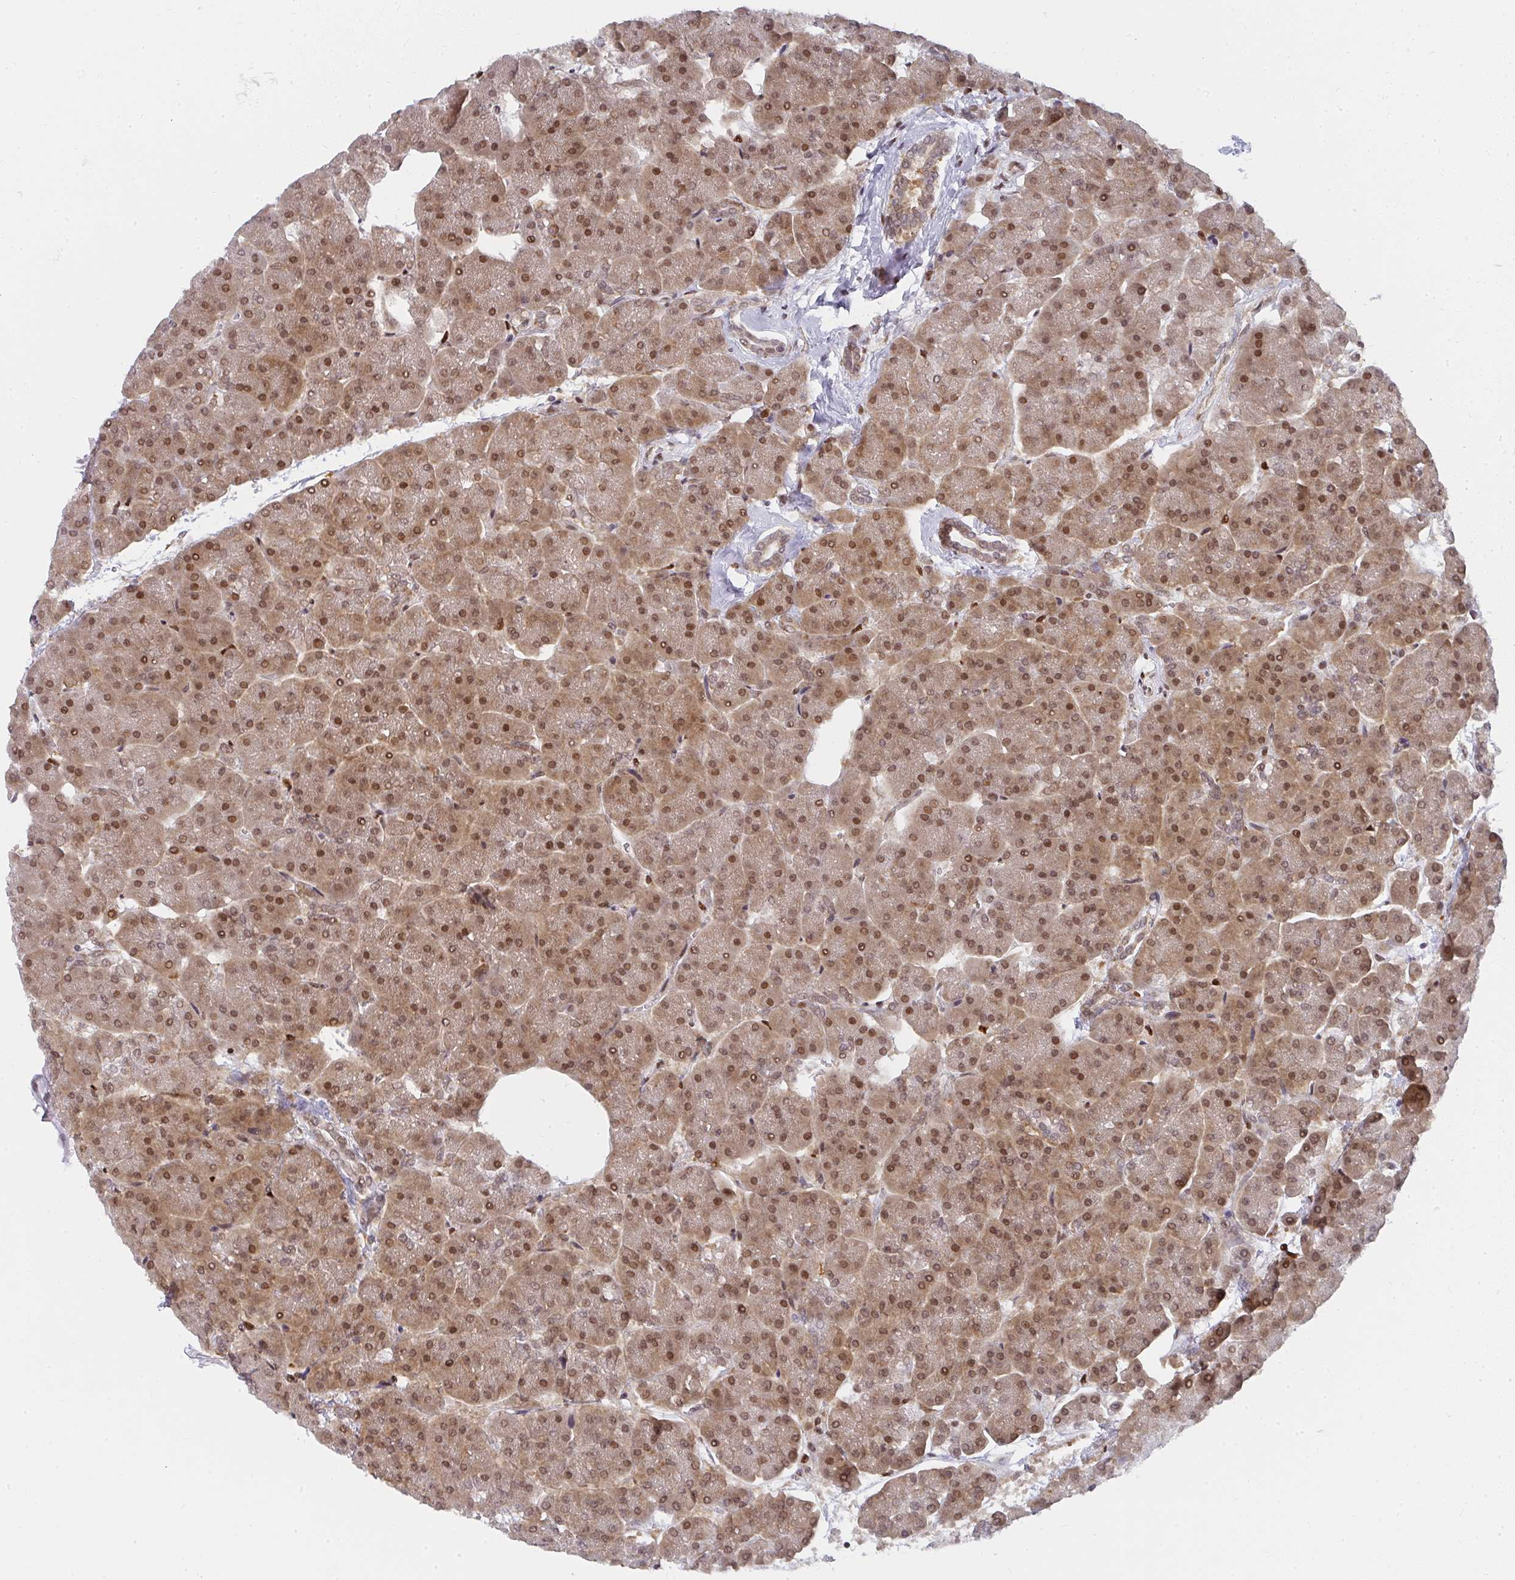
{"staining": {"intensity": "moderate", "quantity": ">75%", "location": "cytoplasmic/membranous,nuclear"}, "tissue": "pancreas", "cell_type": "Exocrine glandular cells", "image_type": "normal", "snomed": [{"axis": "morphology", "description": "Normal tissue, NOS"}, {"axis": "topography", "description": "Pancreas"}, {"axis": "topography", "description": "Peripheral nerve tissue"}], "caption": "IHC of benign human pancreas exhibits medium levels of moderate cytoplasmic/membranous,nuclear expression in approximately >75% of exocrine glandular cells.", "gene": "SYNCRIP", "patient": {"sex": "male", "age": 54}}